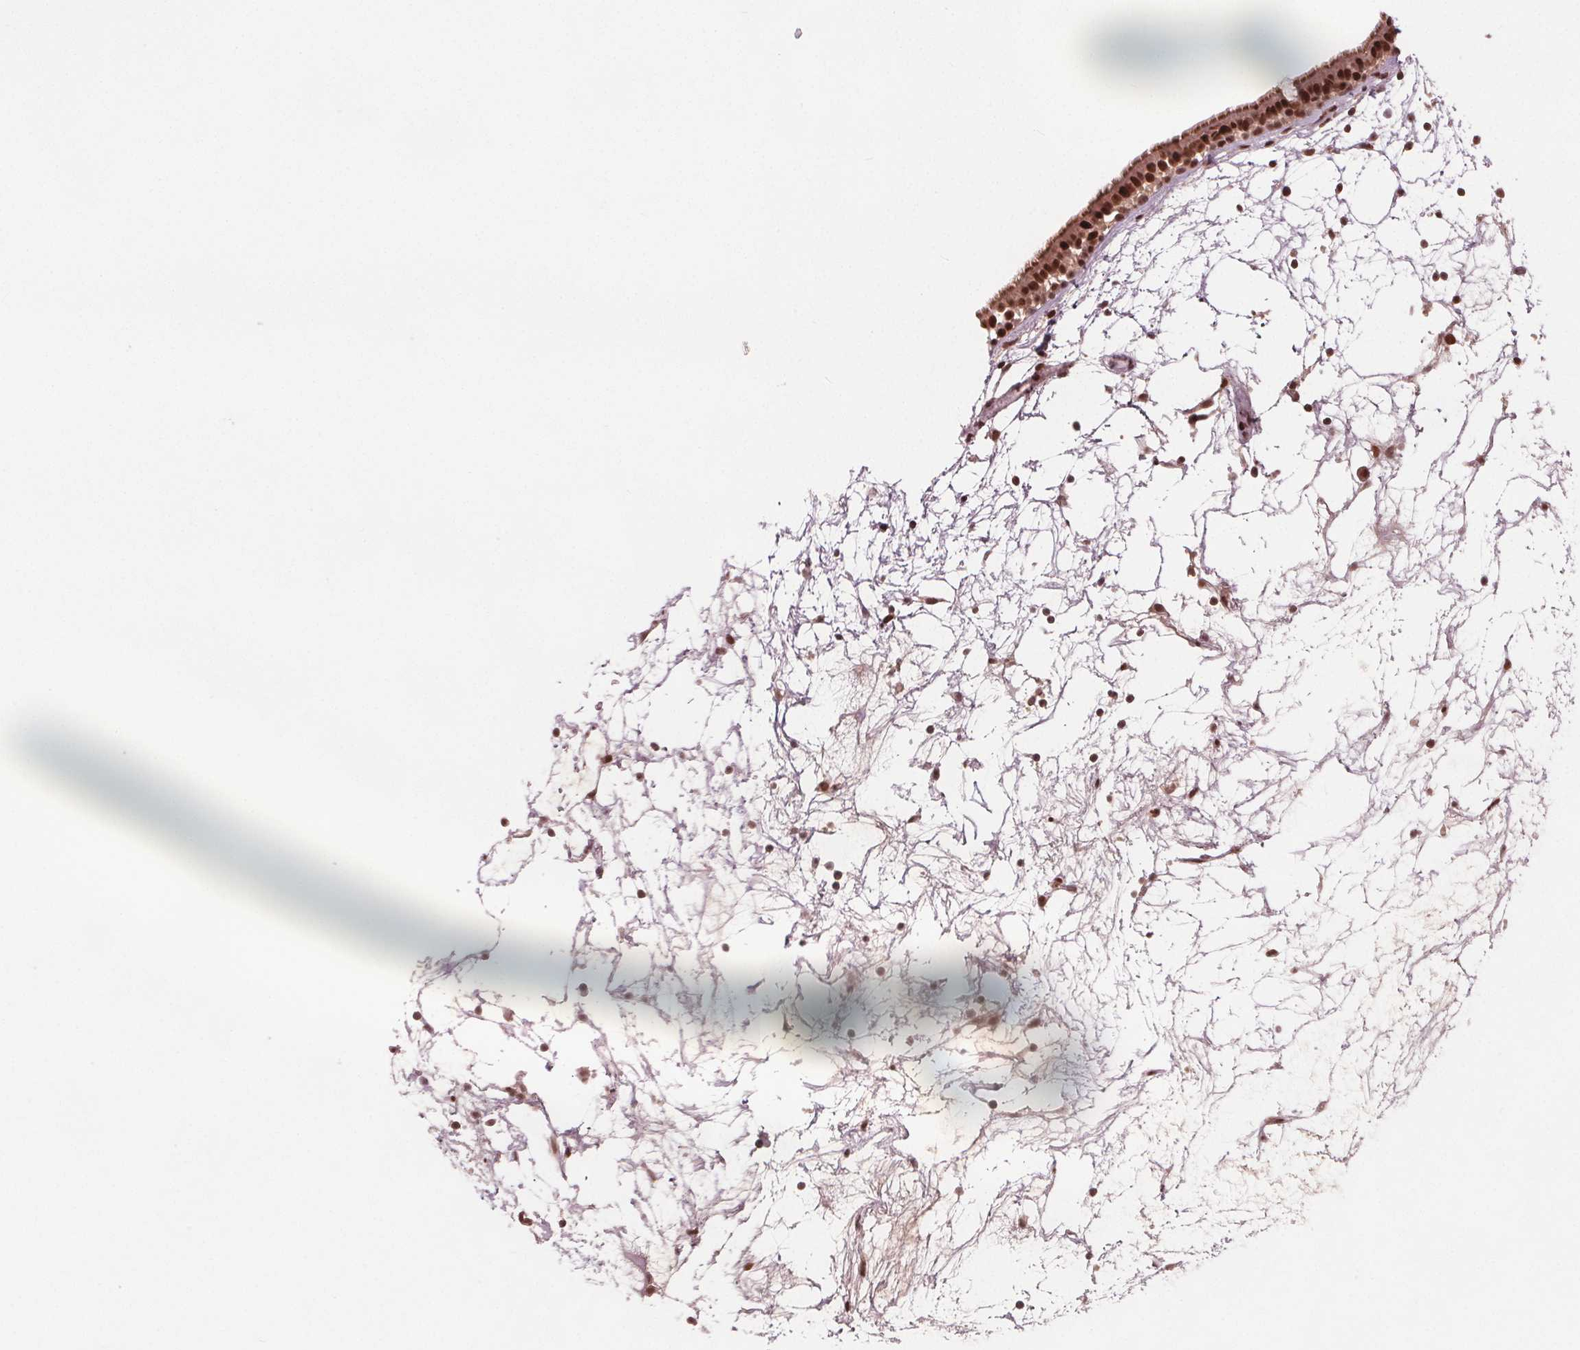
{"staining": {"intensity": "strong", "quantity": ">75%", "location": "cytoplasmic/membranous,nuclear"}, "tissue": "nasopharynx", "cell_type": "Respiratory epithelial cells", "image_type": "normal", "snomed": [{"axis": "morphology", "description": "Normal tissue, NOS"}, {"axis": "topography", "description": "Nasopharynx"}], "caption": "Strong cytoplasmic/membranous,nuclear protein expression is appreciated in about >75% of respiratory epithelial cells in nasopharynx.", "gene": "SNRNP35", "patient": {"sex": "male", "age": 68}}